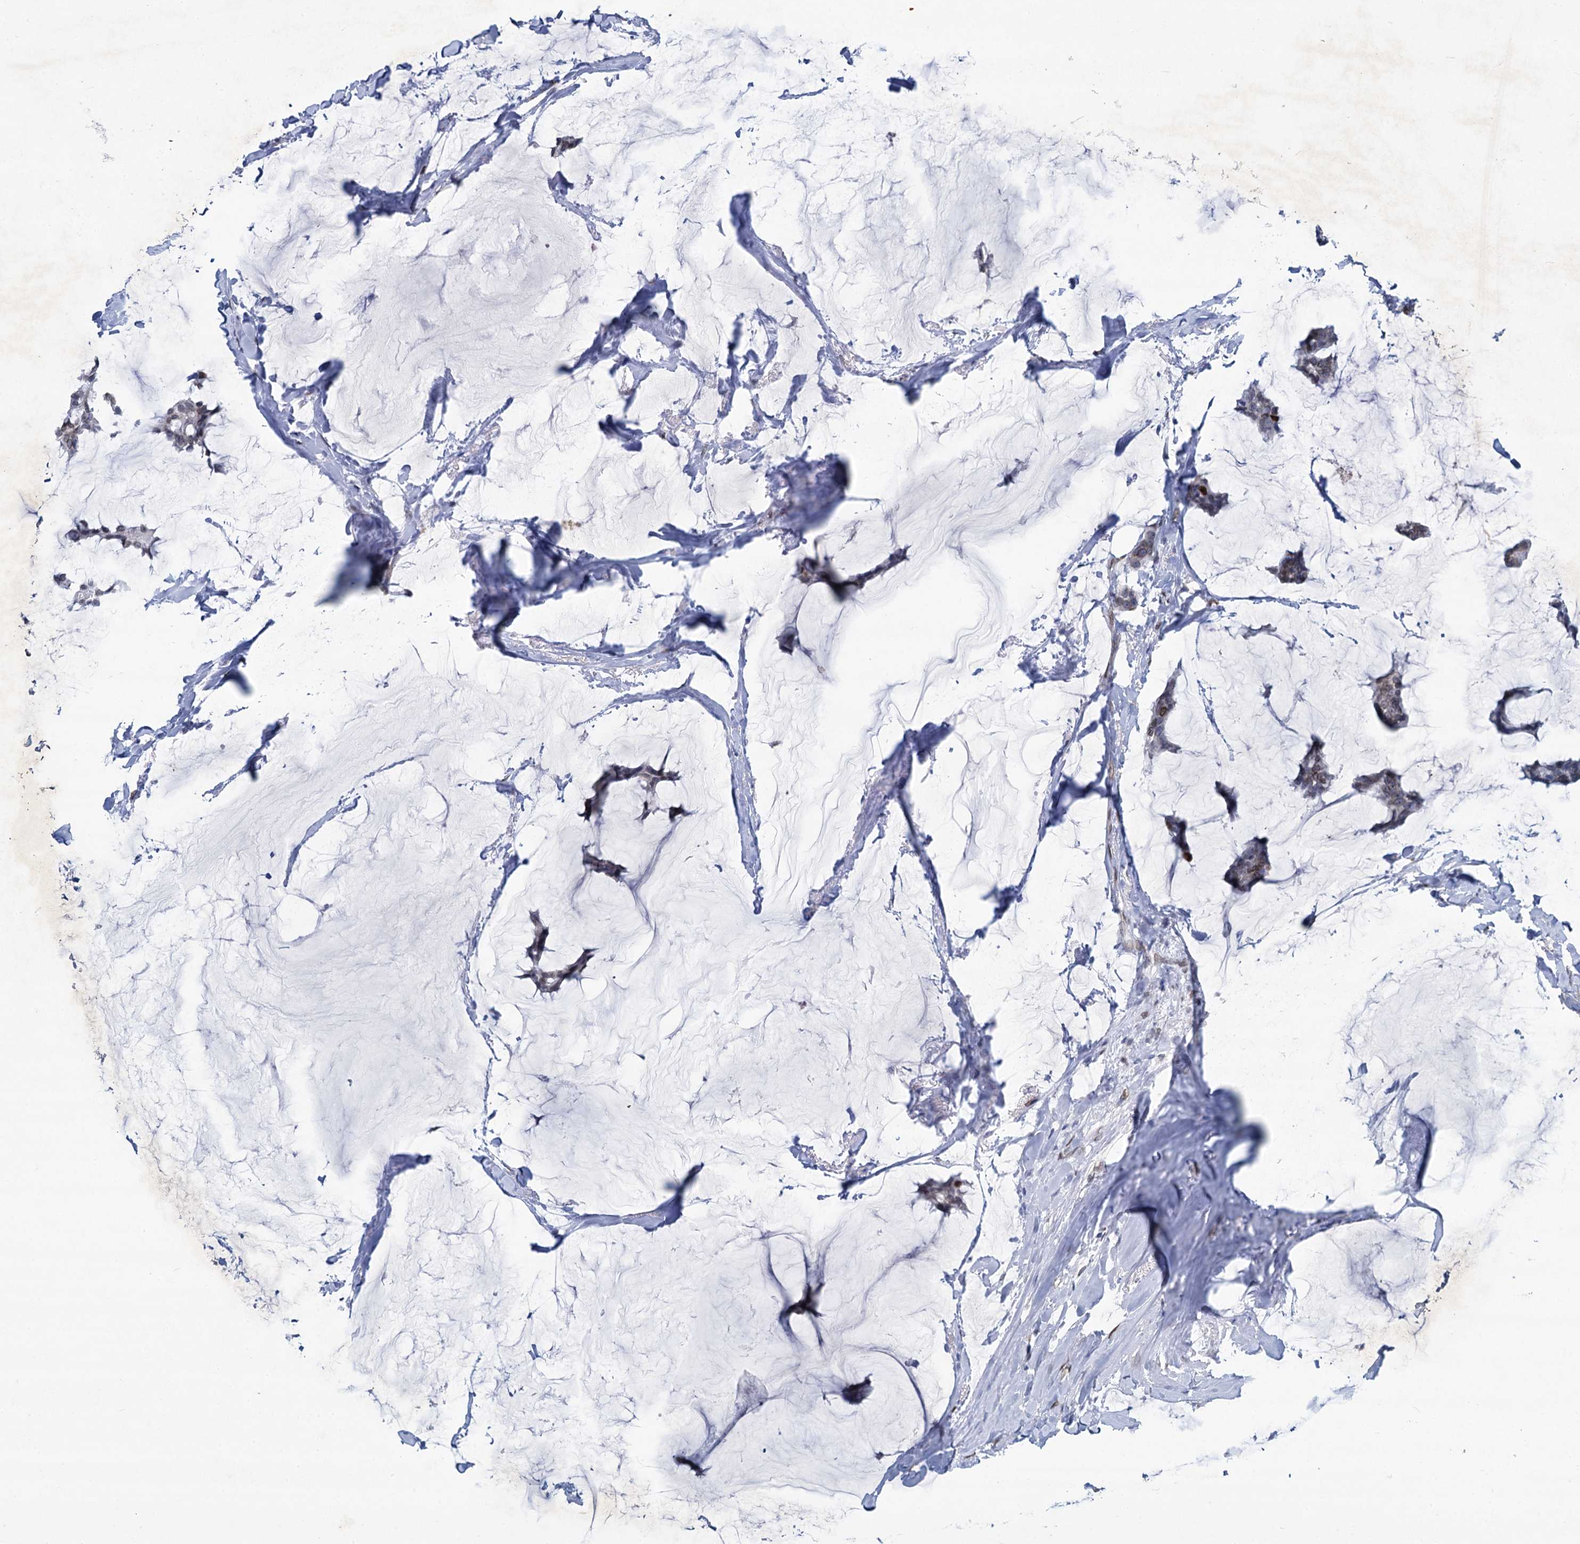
{"staining": {"intensity": "weak", "quantity": "25%-75%", "location": "nuclear"}, "tissue": "breast cancer", "cell_type": "Tumor cells", "image_type": "cancer", "snomed": [{"axis": "morphology", "description": "Duct carcinoma"}, {"axis": "topography", "description": "Breast"}], "caption": "Invasive ductal carcinoma (breast) tissue exhibits weak nuclear staining in approximately 25%-75% of tumor cells (brown staining indicates protein expression, while blue staining denotes nuclei).", "gene": "PRSS35", "patient": {"sex": "female", "age": 93}}